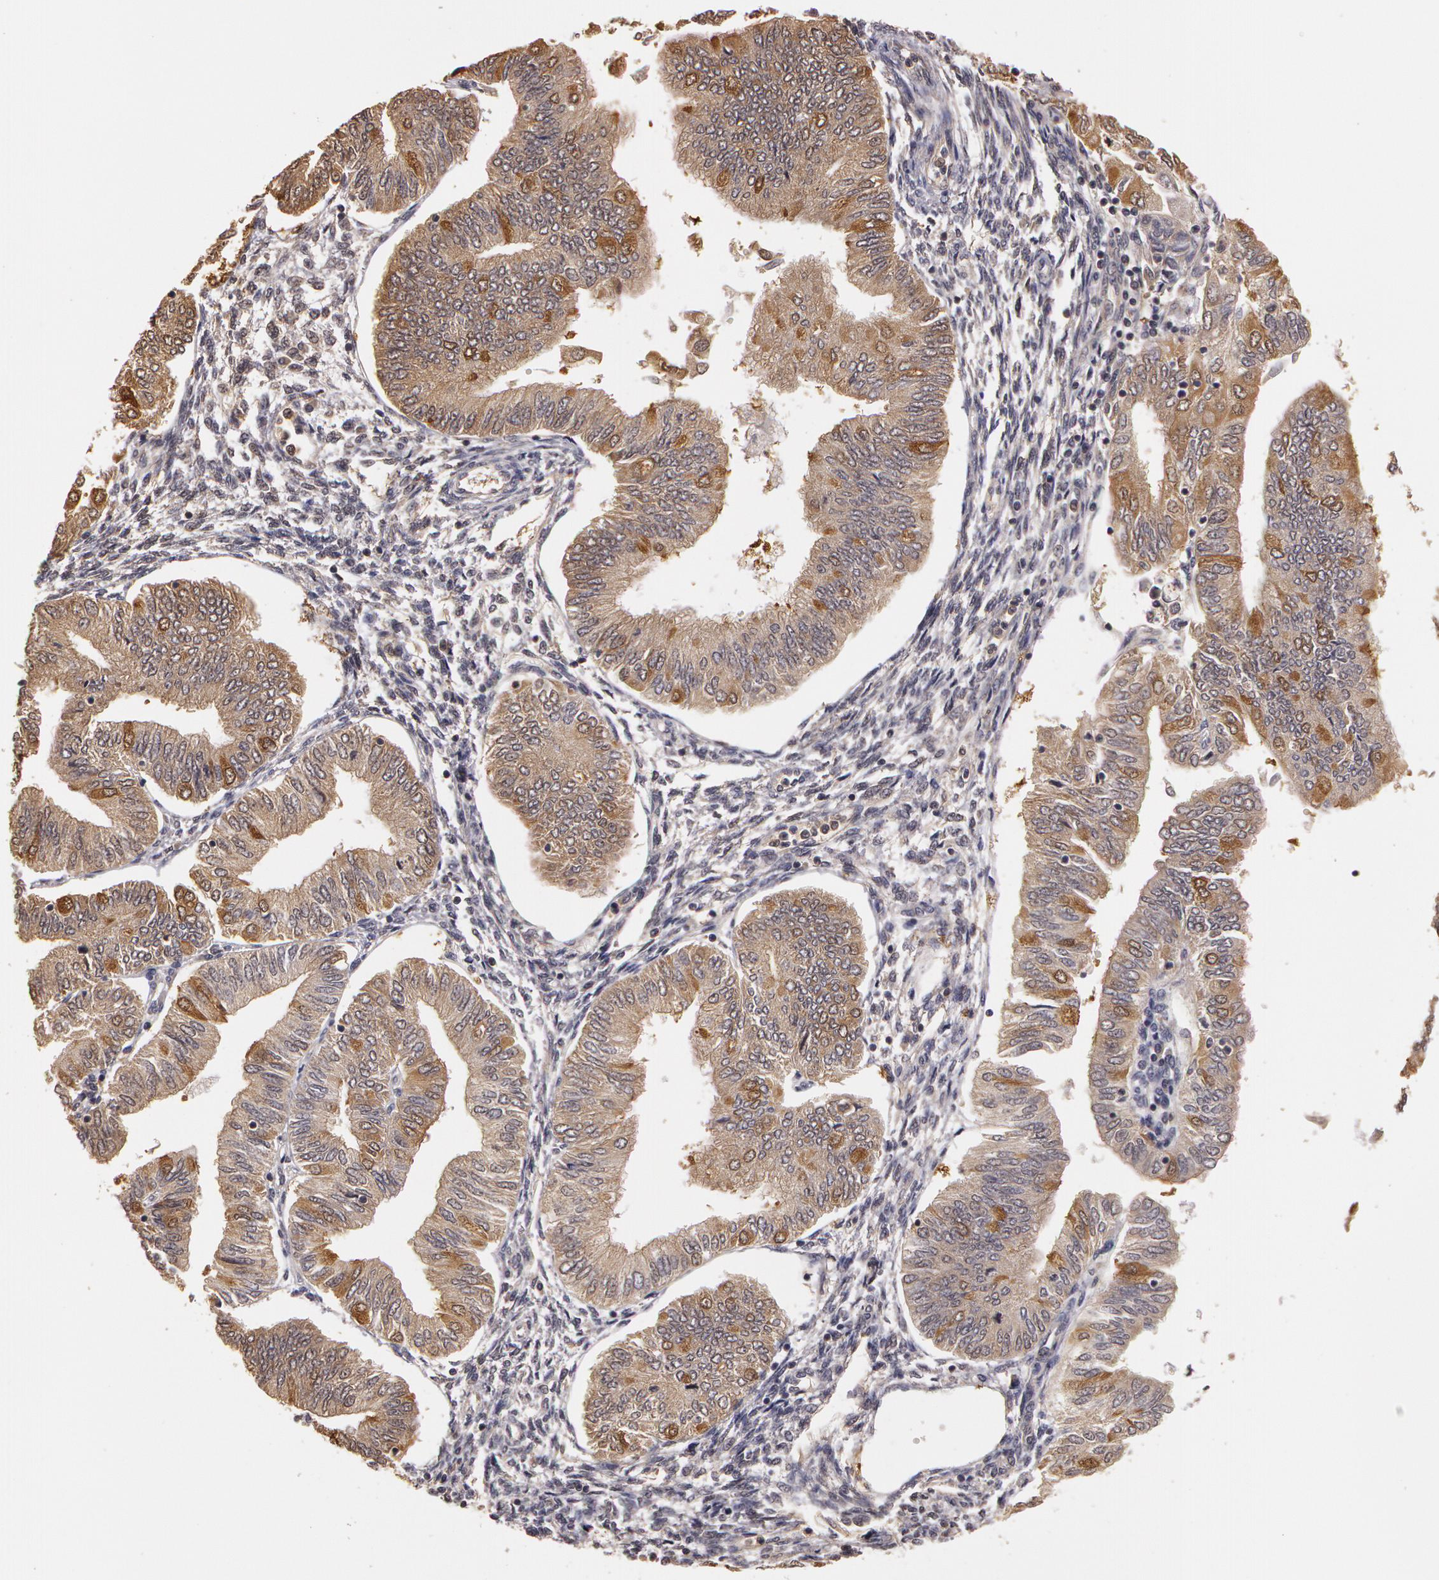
{"staining": {"intensity": "weak", "quantity": ">75%", "location": "cytoplasmic/membranous"}, "tissue": "endometrial cancer", "cell_type": "Tumor cells", "image_type": "cancer", "snomed": [{"axis": "morphology", "description": "Adenocarcinoma, NOS"}, {"axis": "topography", "description": "Endometrium"}], "caption": "Approximately >75% of tumor cells in endometrial cancer reveal weak cytoplasmic/membranous protein positivity as visualized by brown immunohistochemical staining.", "gene": "AHSA1", "patient": {"sex": "female", "age": 51}}